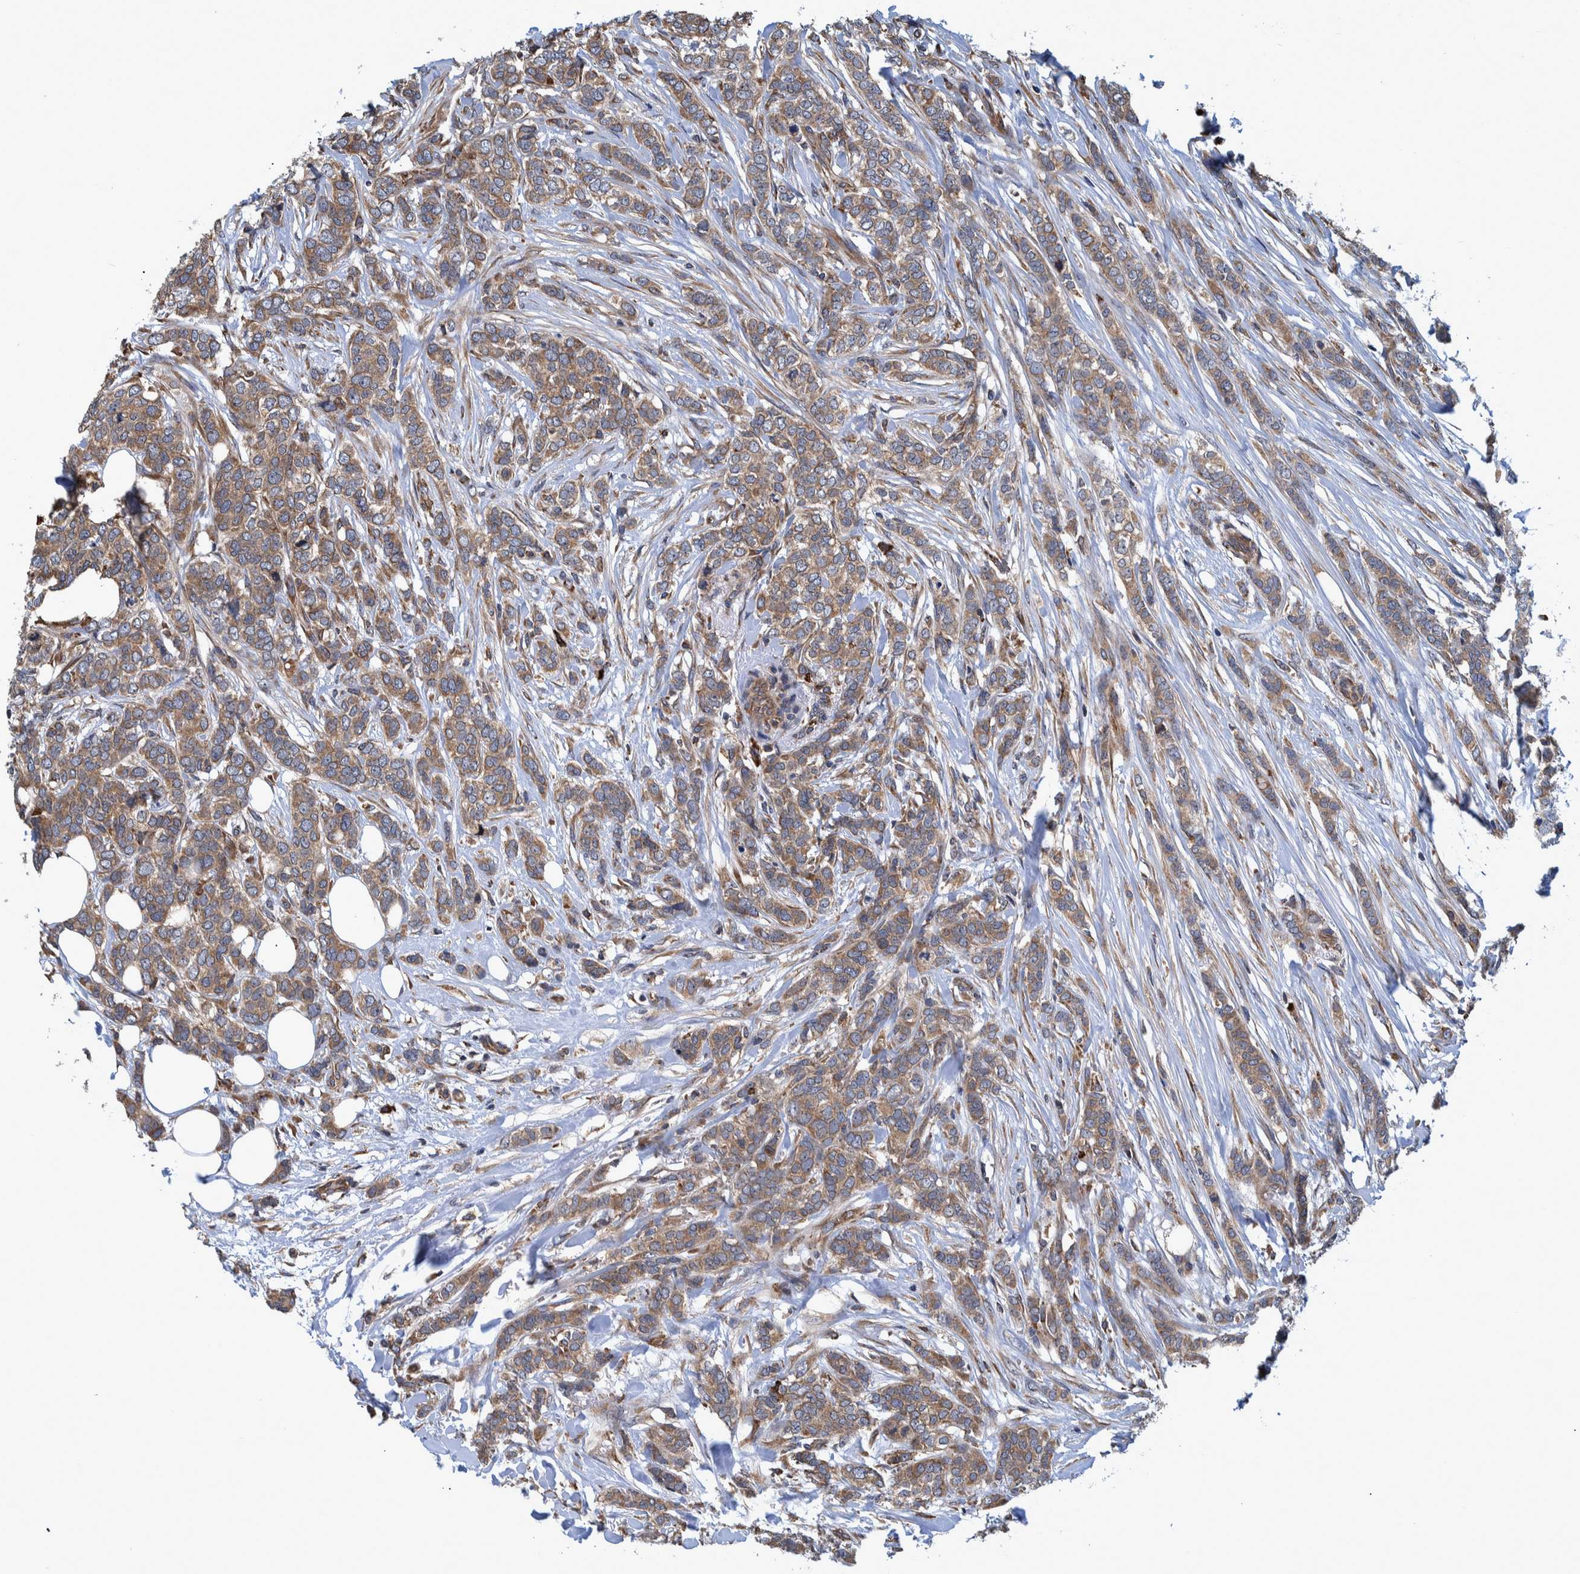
{"staining": {"intensity": "moderate", "quantity": ">75%", "location": "cytoplasmic/membranous"}, "tissue": "breast cancer", "cell_type": "Tumor cells", "image_type": "cancer", "snomed": [{"axis": "morphology", "description": "Lobular carcinoma"}, {"axis": "topography", "description": "Skin"}, {"axis": "topography", "description": "Breast"}], "caption": "Protein staining of lobular carcinoma (breast) tissue shows moderate cytoplasmic/membranous staining in about >75% of tumor cells.", "gene": "SPAG5", "patient": {"sex": "female", "age": 46}}